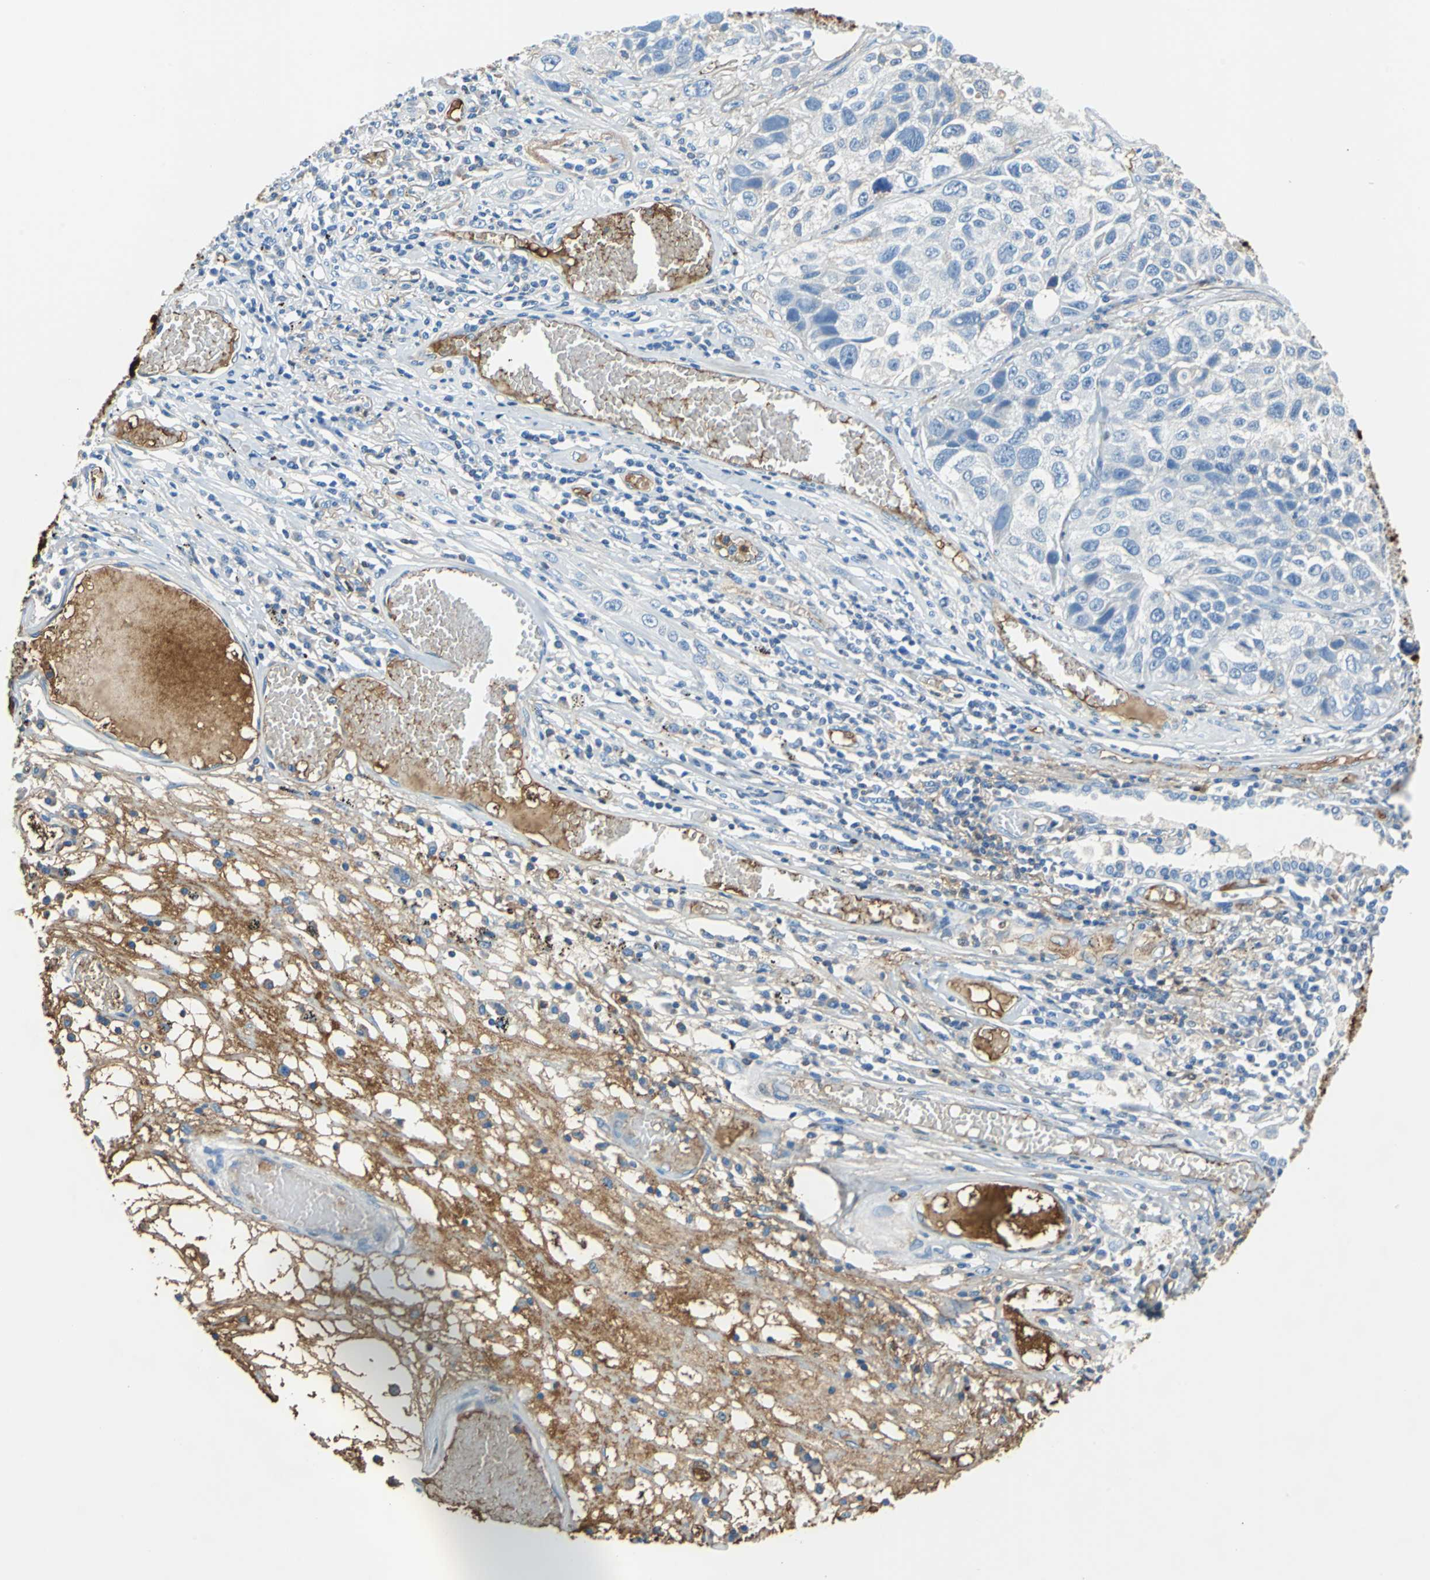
{"staining": {"intensity": "weak", "quantity": "<25%", "location": "cytoplasmic/membranous"}, "tissue": "lung cancer", "cell_type": "Tumor cells", "image_type": "cancer", "snomed": [{"axis": "morphology", "description": "Squamous cell carcinoma, NOS"}, {"axis": "topography", "description": "Lung"}], "caption": "The image displays no significant positivity in tumor cells of lung cancer.", "gene": "ALB", "patient": {"sex": "male", "age": 71}}